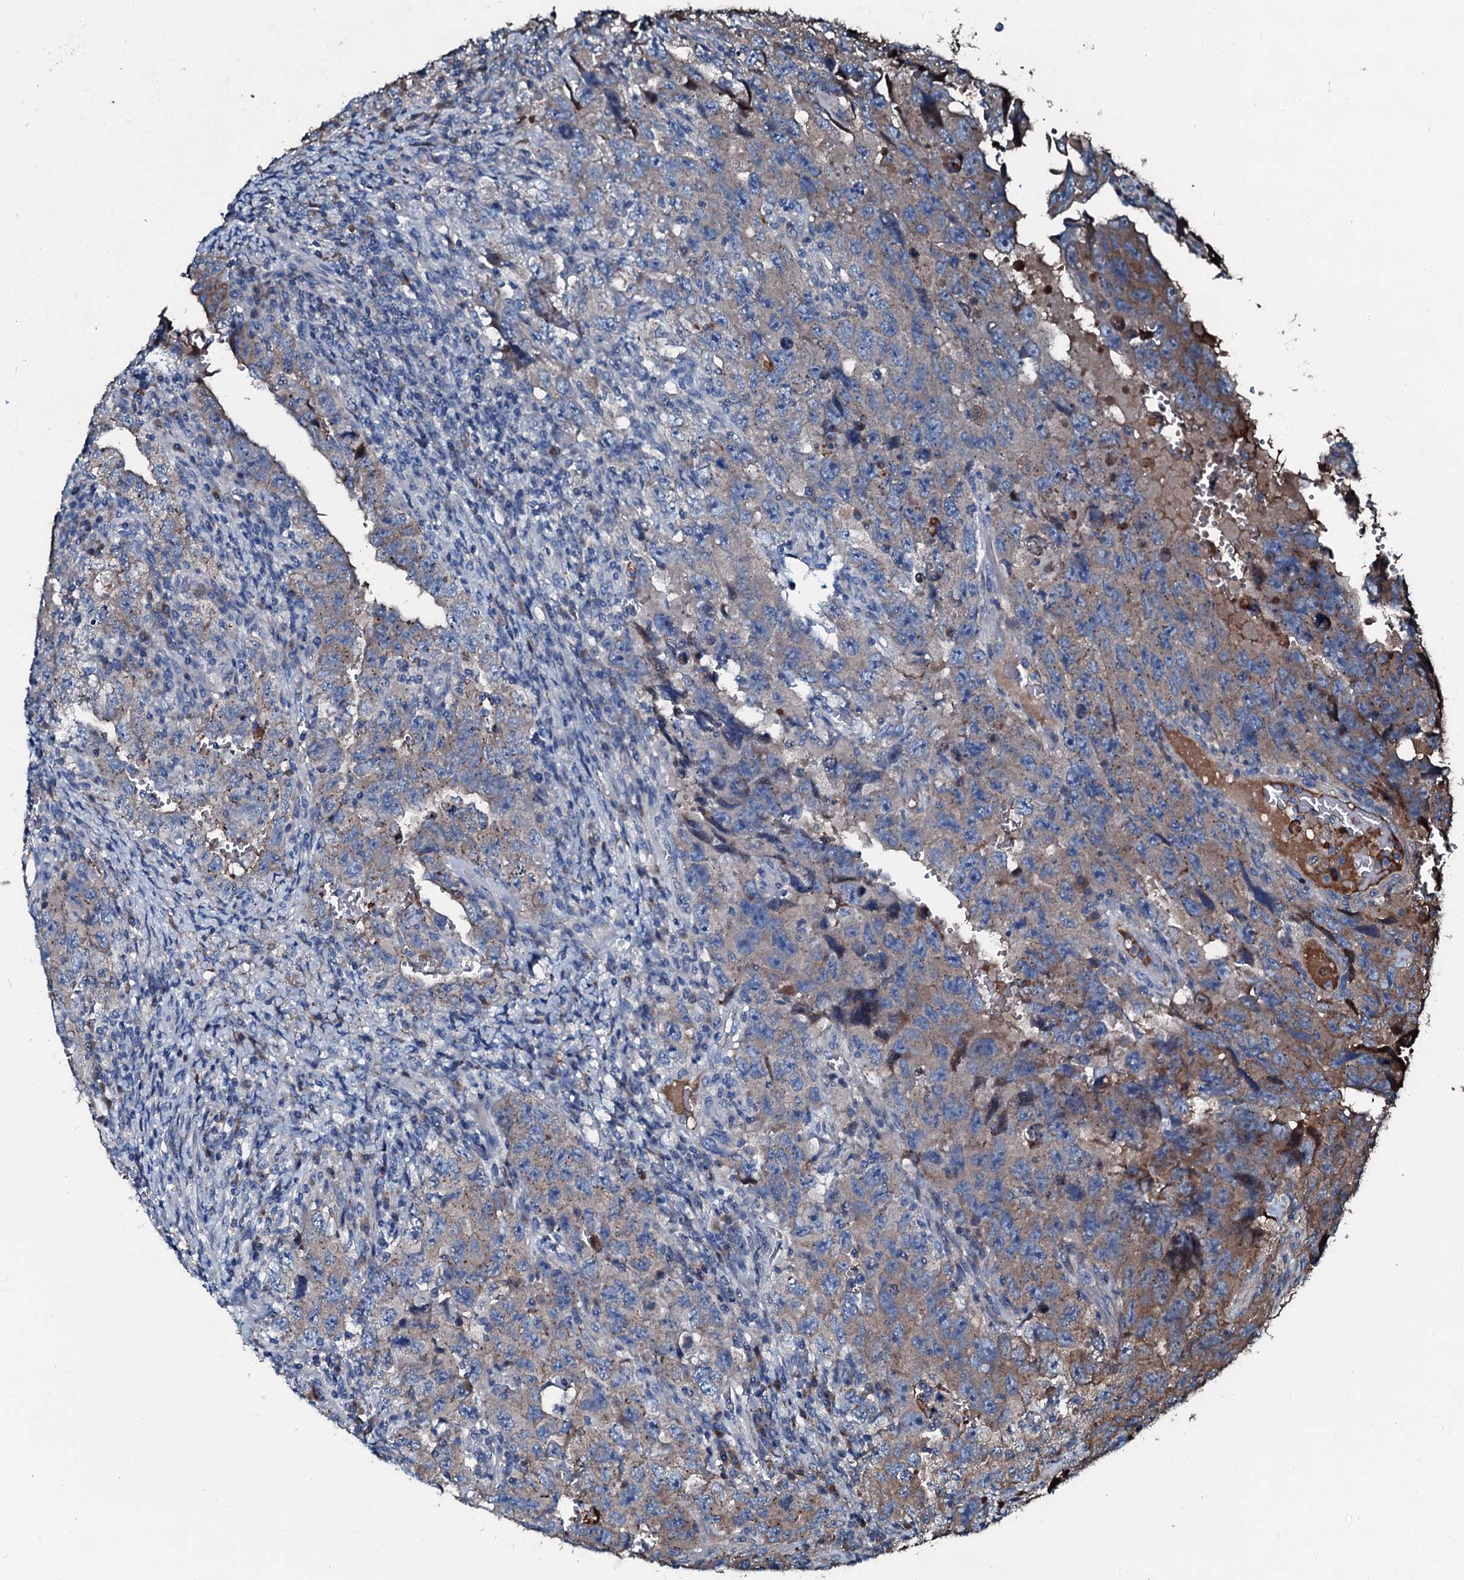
{"staining": {"intensity": "weak", "quantity": "25%-75%", "location": "cytoplasmic/membranous"}, "tissue": "testis cancer", "cell_type": "Tumor cells", "image_type": "cancer", "snomed": [{"axis": "morphology", "description": "Carcinoma, Embryonal, NOS"}, {"axis": "topography", "description": "Testis"}], "caption": "There is low levels of weak cytoplasmic/membranous expression in tumor cells of testis embryonal carcinoma, as demonstrated by immunohistochemical staining (brown color).", "gene": "AARS1", "patient": {"sex": "male", "age": 26}}